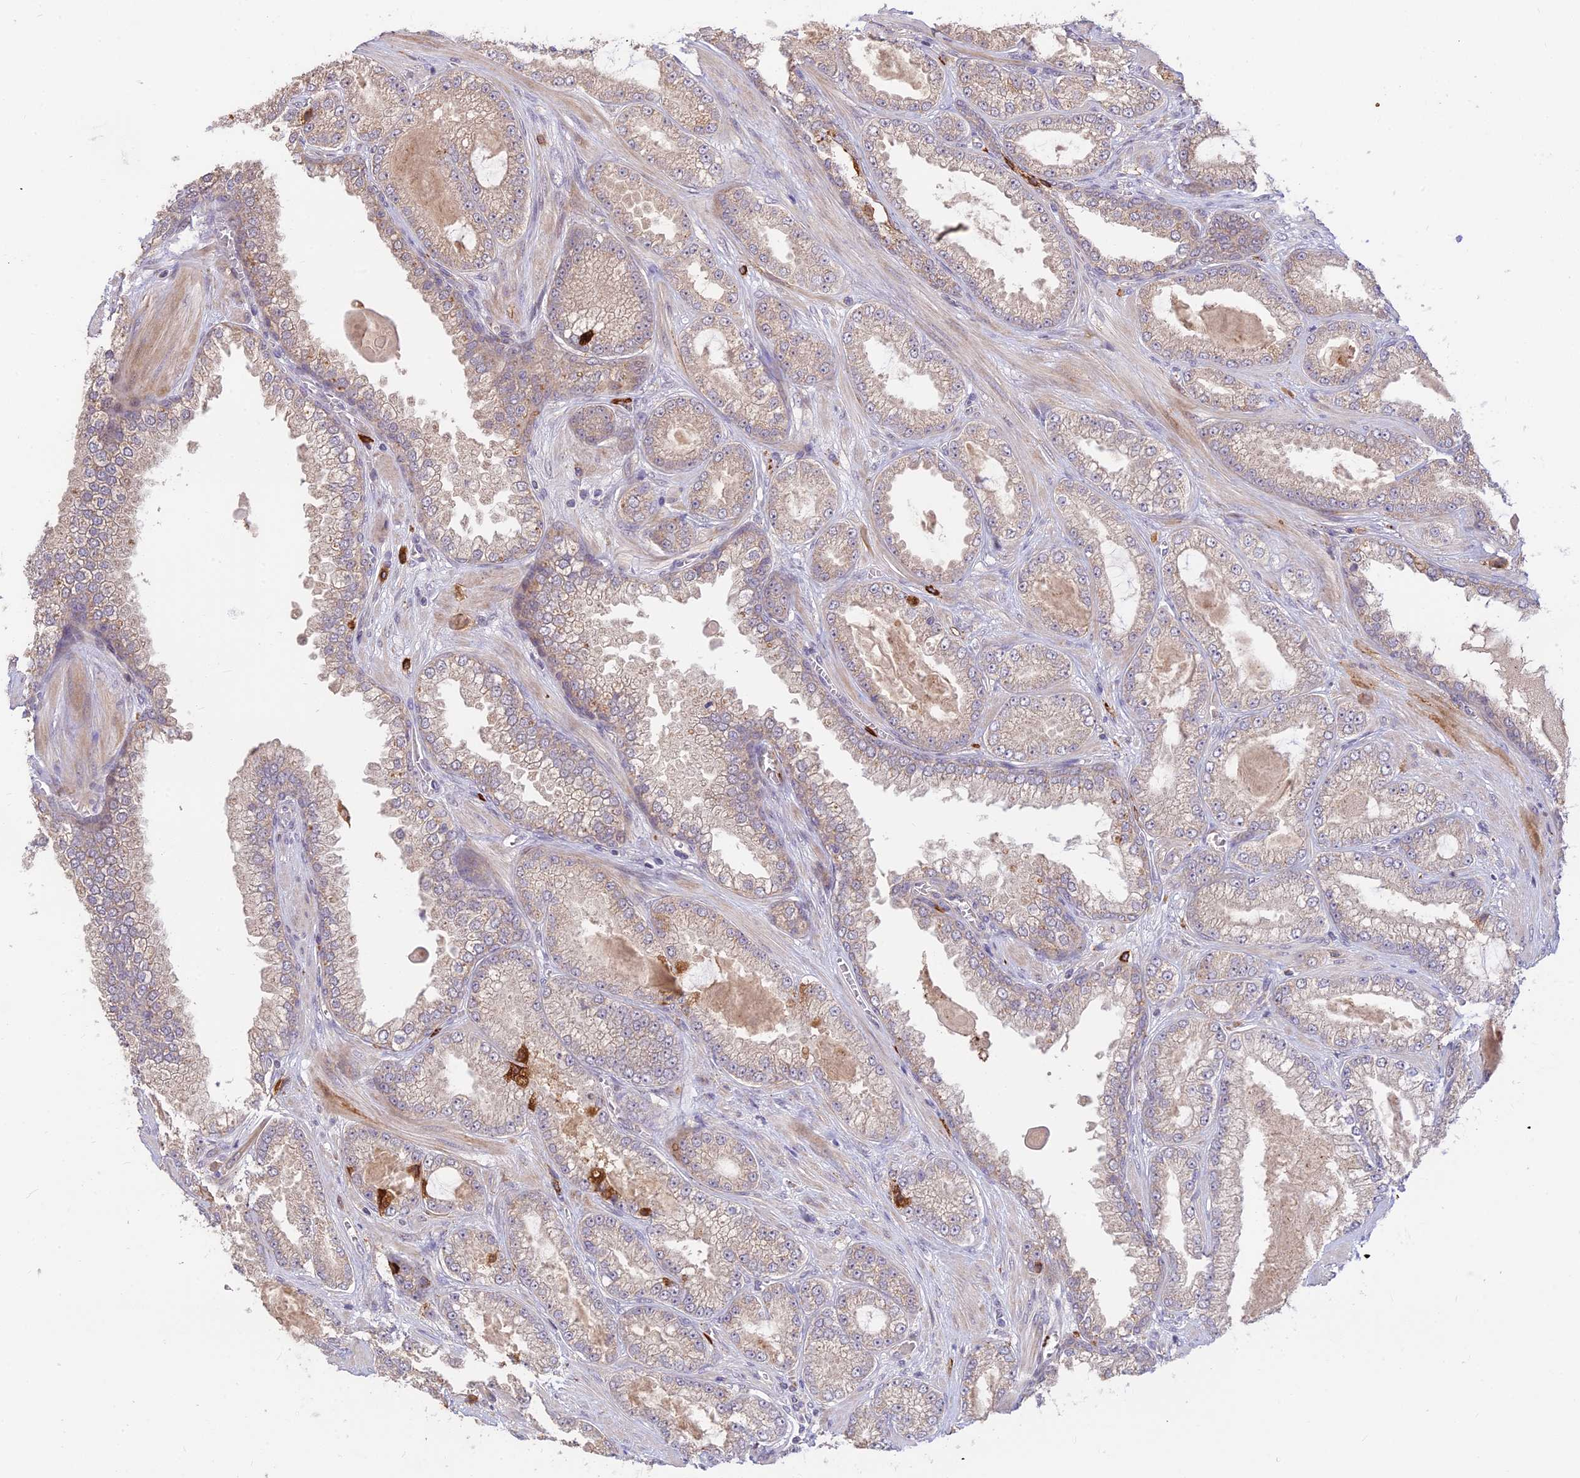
{"staining": {"intensity": "moderate", "quantity": "25%-75%", "location": "cytoplasmic/membranous"}, "tissue": "prostate cancer", "cell_type": "Tumor cells", "image_type": "cancer", "snomed": [{"axis": "morphology", "description": "Adenocarcinoma, Low grade"}, {"axis": "topography", "description": "Prostate"}], "caption": "Prostate cancer (low-grade adenocarcinoma) stained with DAB IHC exhibits medium levels of moderate cytoplasmic/membranous positivity in about 25%-75% of tumor cells. (DAB IHC with brightfield microscopy, high magnification).", "gene": "ASPDH", "patient": {"sex": "male", "age": 57}}